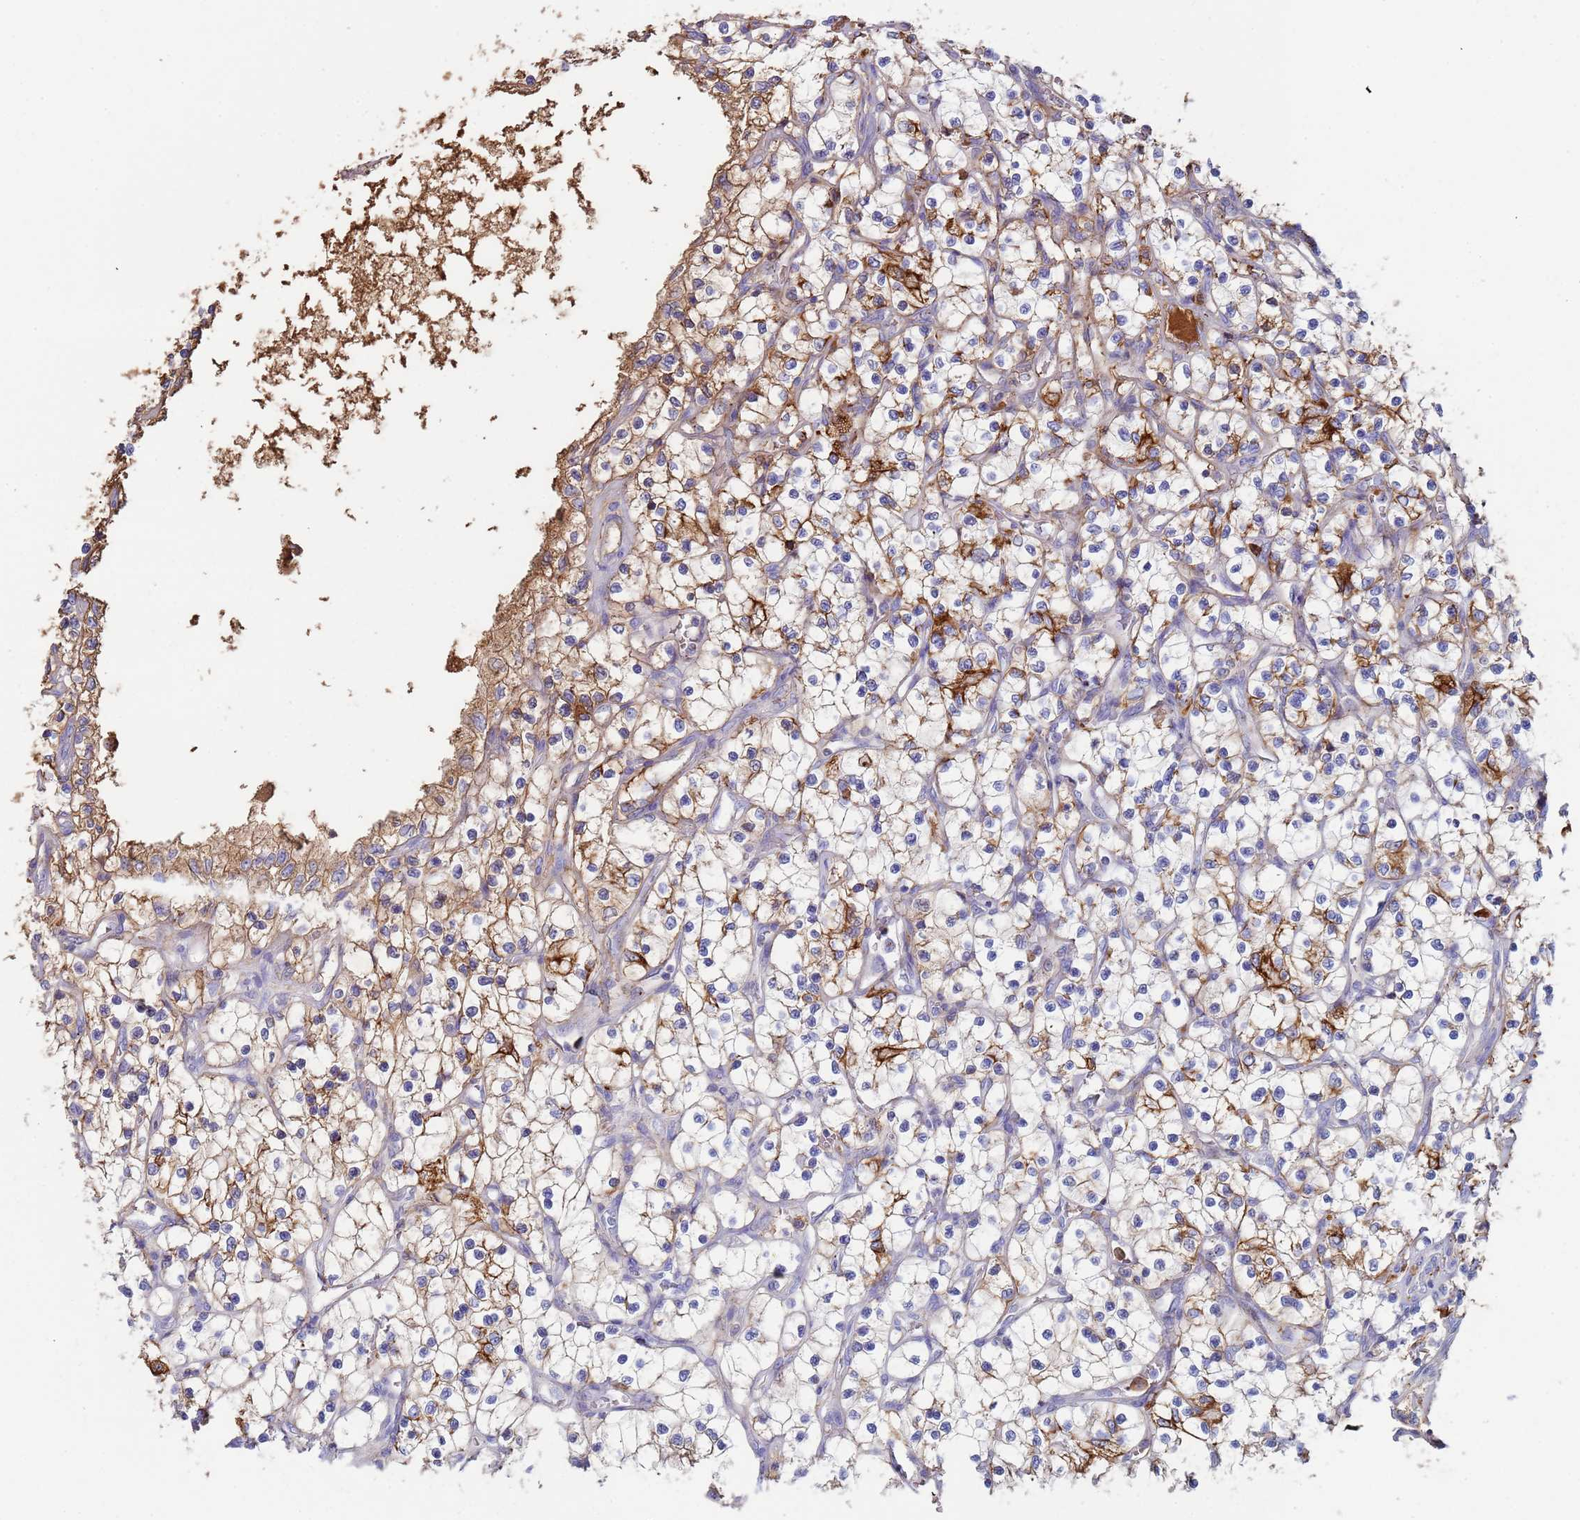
{"staining": {"intensity": "strong", "quantity": "<25%", "location": "cytoplasmic/membranous"}, "tissue": "renal cancer", "cell_type": "Tumor cells", "image_type": "cancer", "snomed": [{"axis": "morphology", "description": "Adenocarcinoma, NOS"}, {"axis": "topography", "description": "Kidney"}], "caption": "Tumor cells exhibit medium levels of strong cytoplasmic/membranous positivity in about <25% of cells in renal adenocarcinoma.", "gene": "CYSLTR2", "patient": {"sex": "female", "age": 69}}